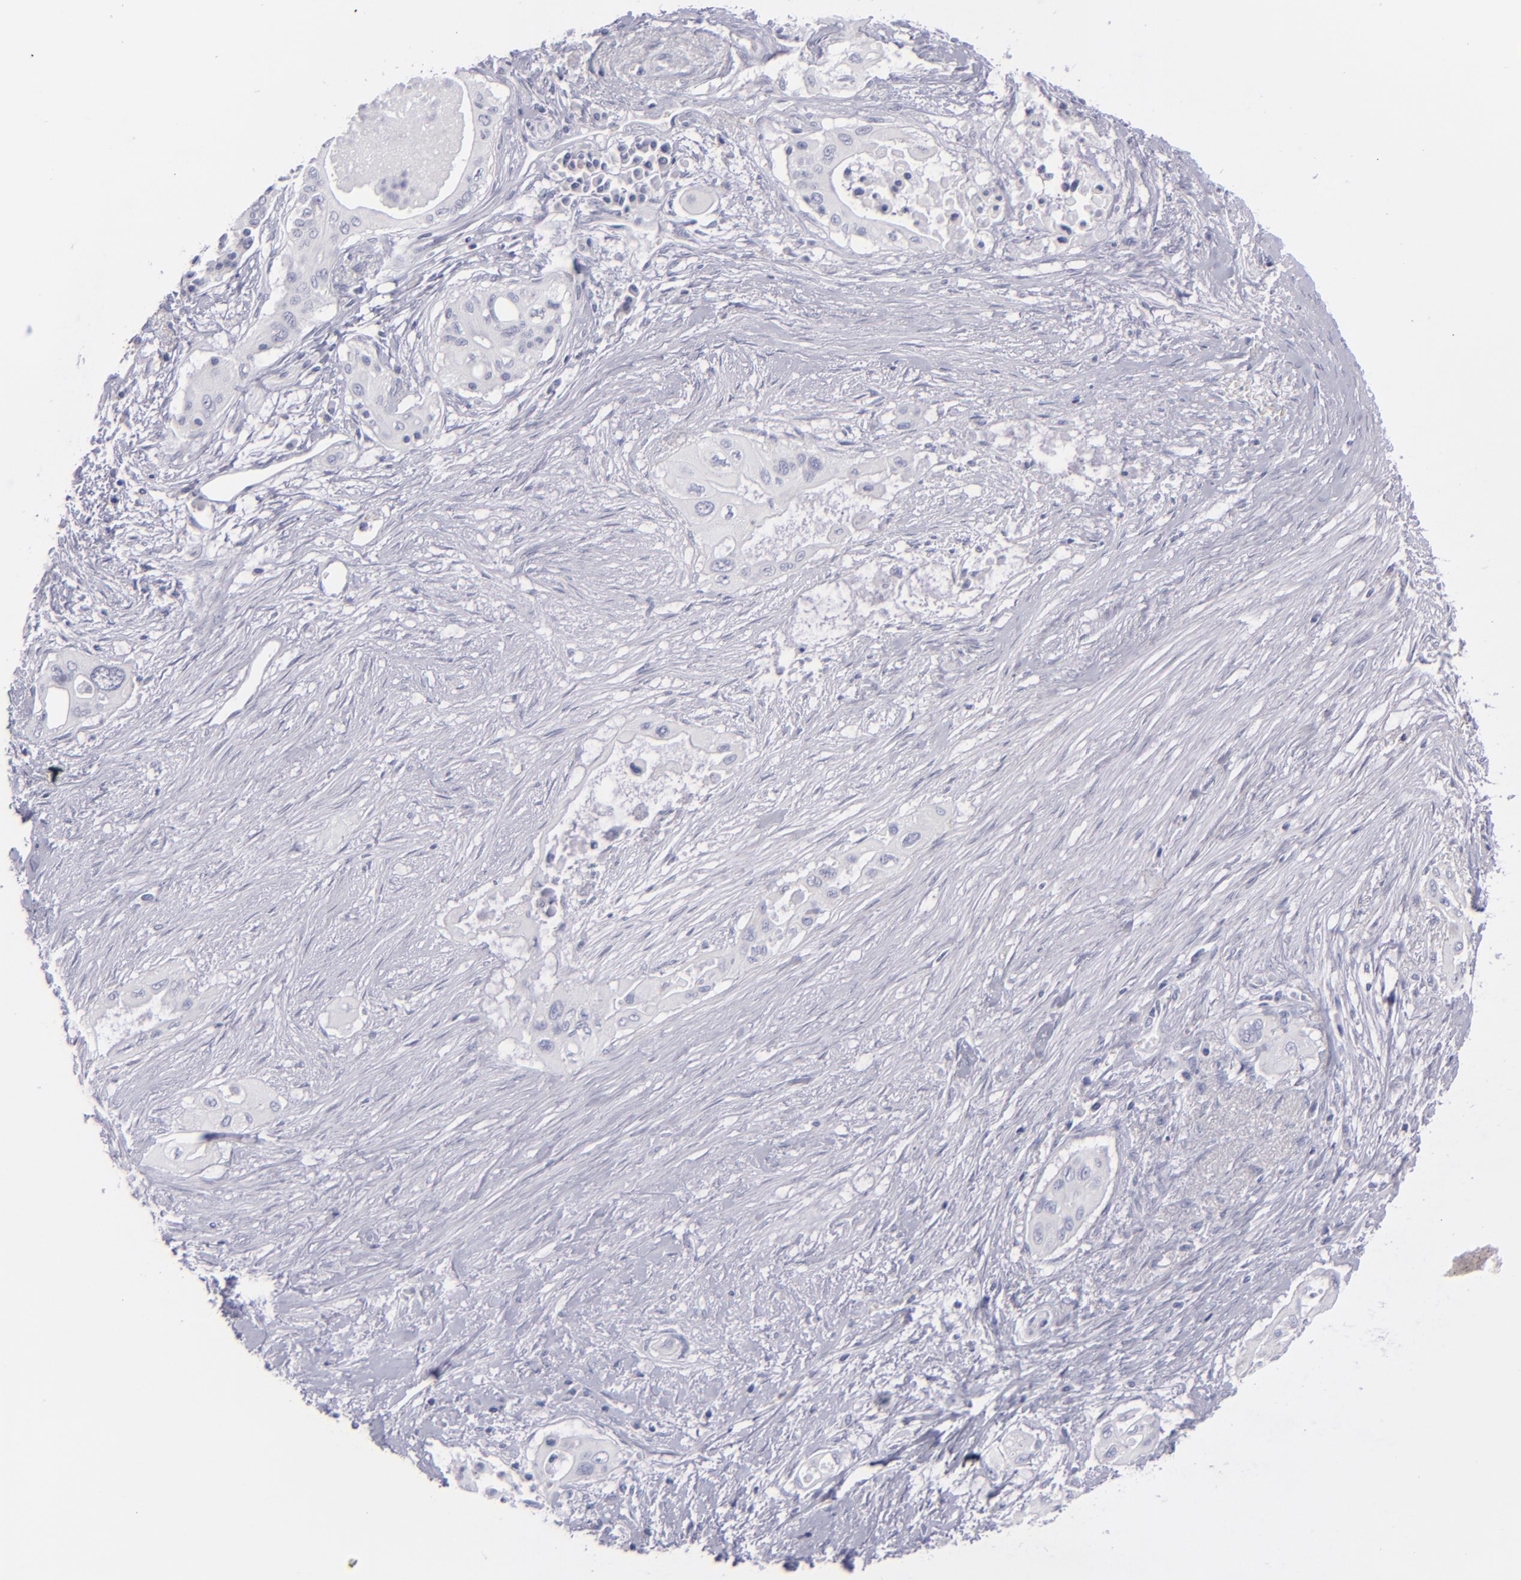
{"staining": {"intensity": "negative", "quantity": "none", "location": "none"}, "tissue": "pancreatic cancer", "cell_type": "Tumor cells", "image_type": "cancer", "snomed": [{"axis": "morphology", "description": "Adenocarcinoma, NOS"}, {"axis": "topography", "description": "Pancreas"}], "caption": "Protein analysis of adenocarcinoma (pancreatic) displays no significant staining in tumor cells.", "gene": "MYH11", "patient": {"sex": "male", "age": 77}}